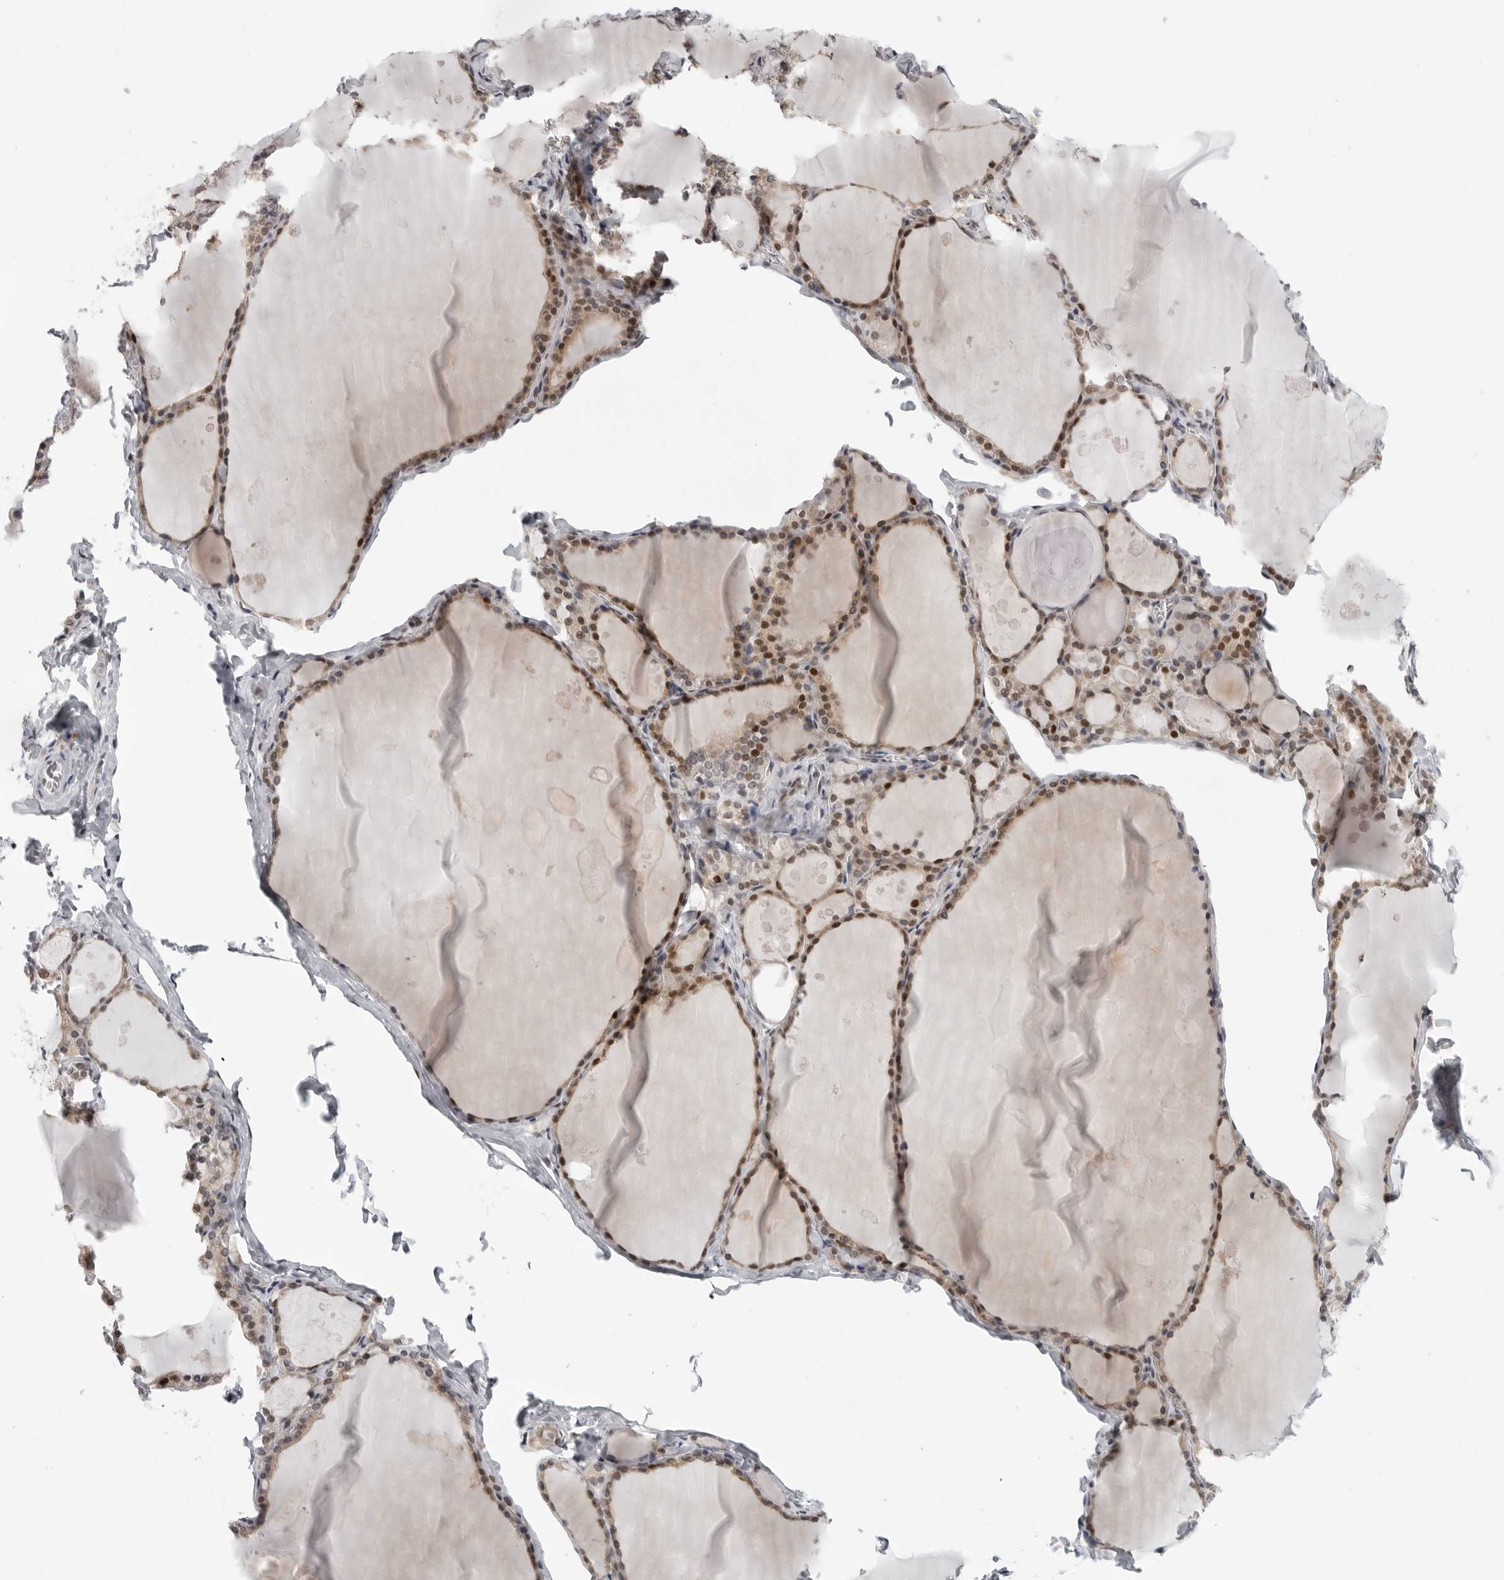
{"staining": {"intensity": "moderate", "quantity": ">75%", "location": "nuclear"}, "tissue": "thyroid gland", "cell_type": "Glandular cells", "image_type": "normal", "snomed": [{"axis": "morphology", "description": "Normal tissue, NOS"}, {"axis": "topography", "description": "Thyroid gland"}], "caption": "Immunohistochemical staining of normal thyroid gland demonstrates >75% levels of moderate nuclear protein expression in about >75% of glandular cells.", "gene": "PRDM10", "patient": {"sex": "male", "age": 56}}